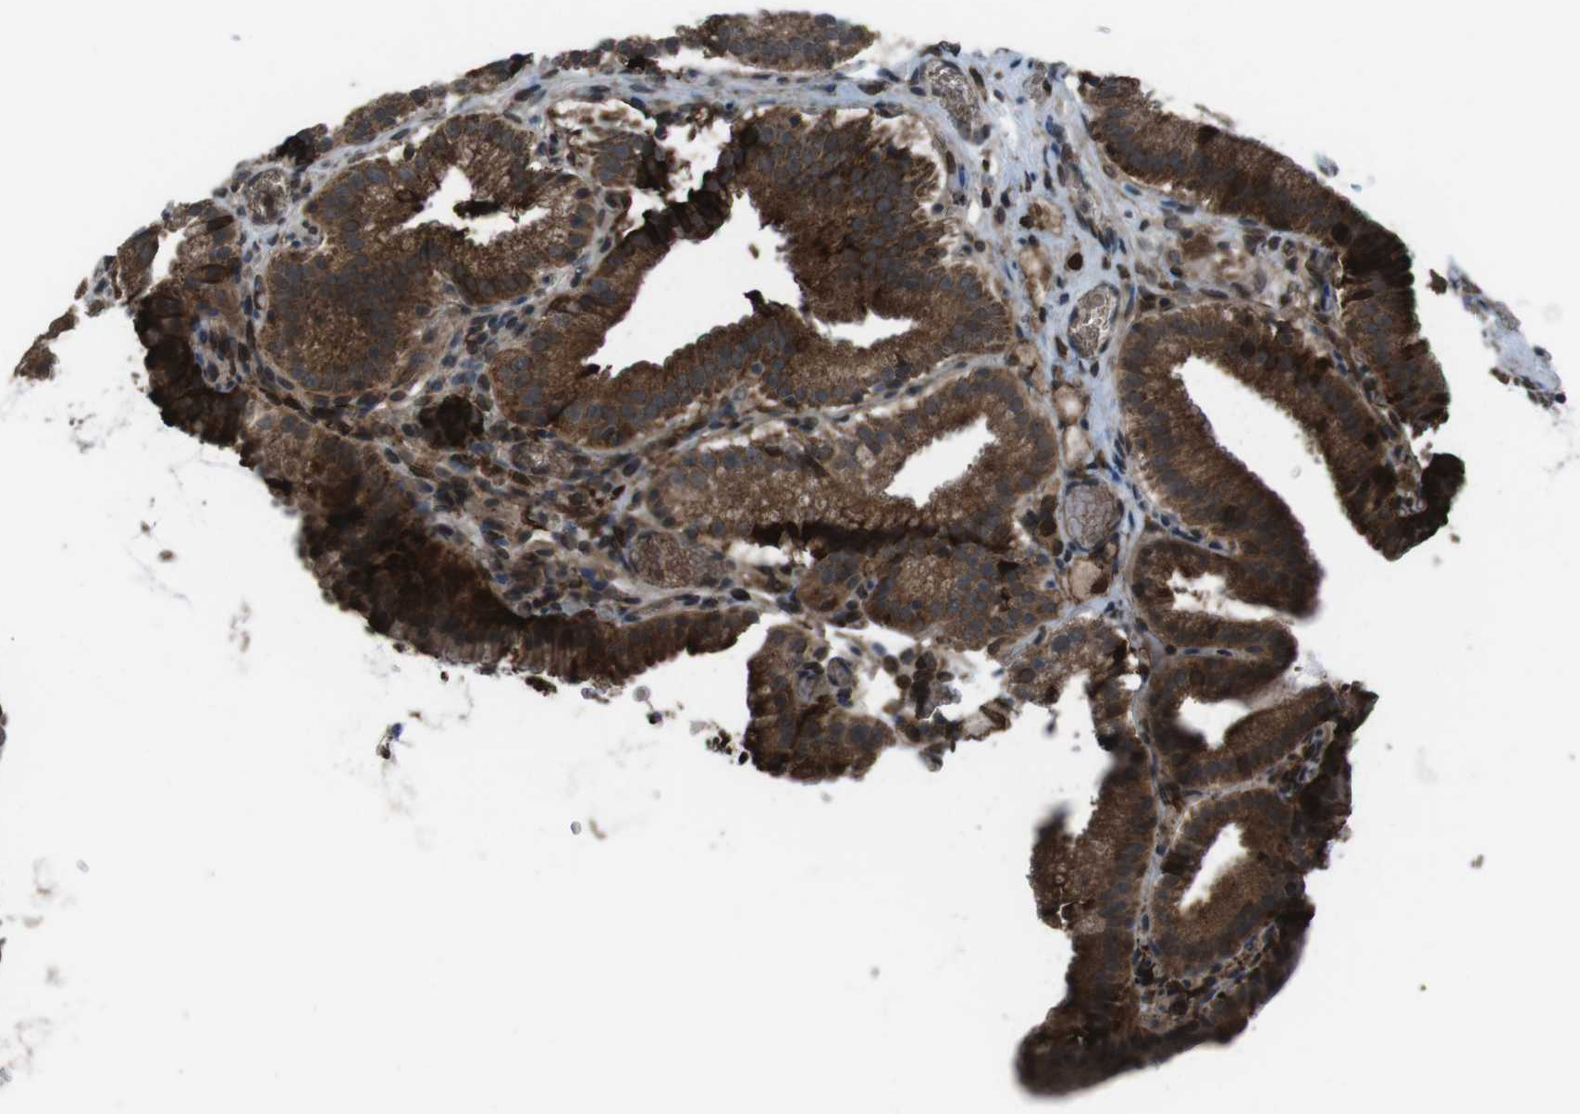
{"staining": {"intensity": "strong", "quantity": ">75%", "location": "cytoplasmic/membranous"}, "tissue": "gallbladder", "cell_type": "Glandular cells", "image_type": "normal", "snomed": [{"axis": "morphology", "description": "Normal tissue, NOS"}, {"axis": "topography", "description": "Gallbladder"}], "caption": "Brown immunohistochemical staining in unremarkable human gallbladder exhibits strong cytoplasmic/membranous staining in approximately >75% of glandular cells. (Stains: DAB (3,3'-diaminobenzidine) in brown, nuclei in blue, Microscopy: brightfield microscopy at high magnification).", "gene": "GDF10", "patient": {"sex": "male", "age": 54}}